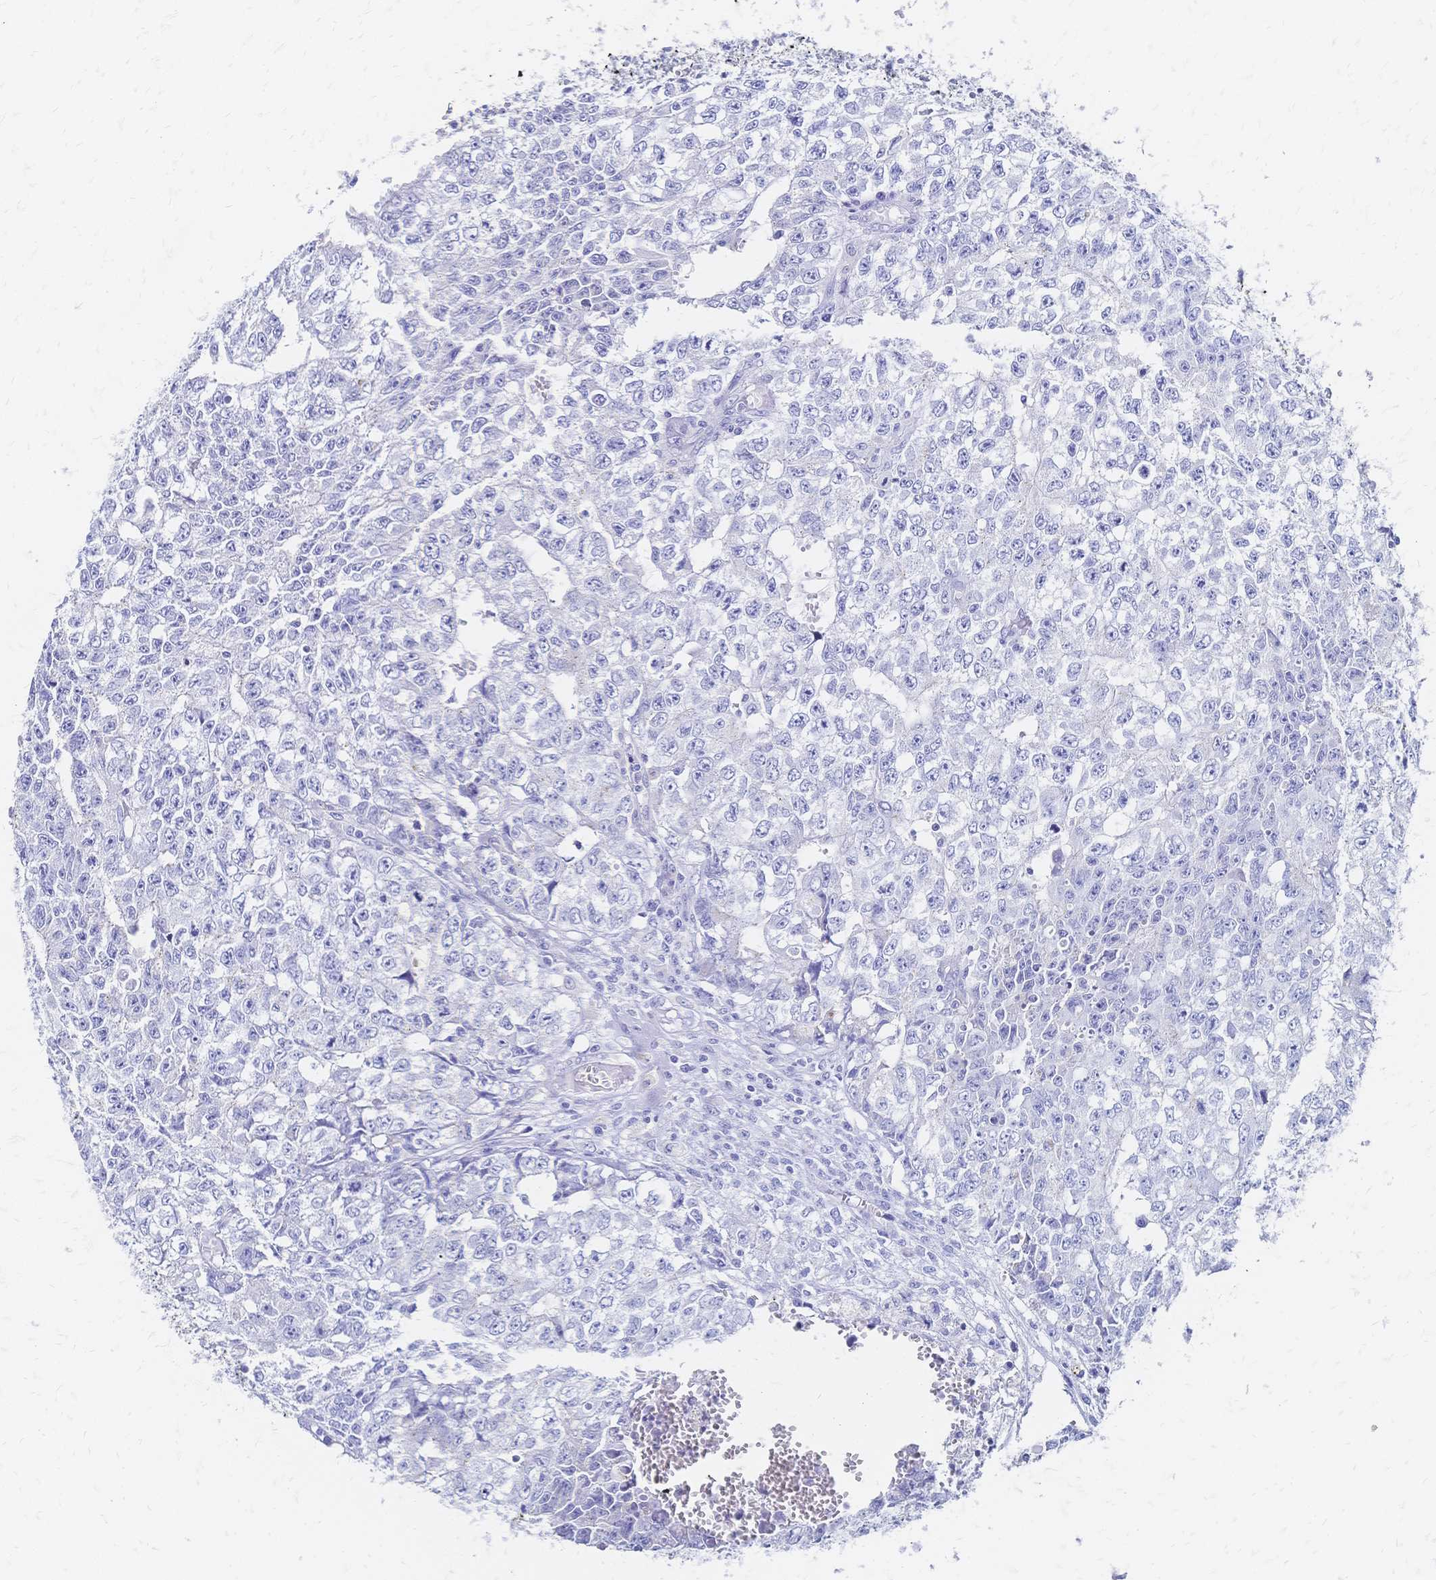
{"staining": {"intensity": "negative", "quantity": "none", "location": "none"}, "tissue": "testis cancer", "cell_type": "Tumor cells", "image_type": "cancer", "snomed": [{"axis": "morphology", "description": "Carcinoma, Embryonal, NOS"}, {"axis": "morphology", "description": "Teratoma, malignant, NOS"}, {"axis": "topography", "description": "Testis"}], "caption": "Tumor cells are negative for protein expression in human embryonal carcinoma (testis).", "gene": "SLC5A1", "patient": {"sex": "male", "age": 24}}